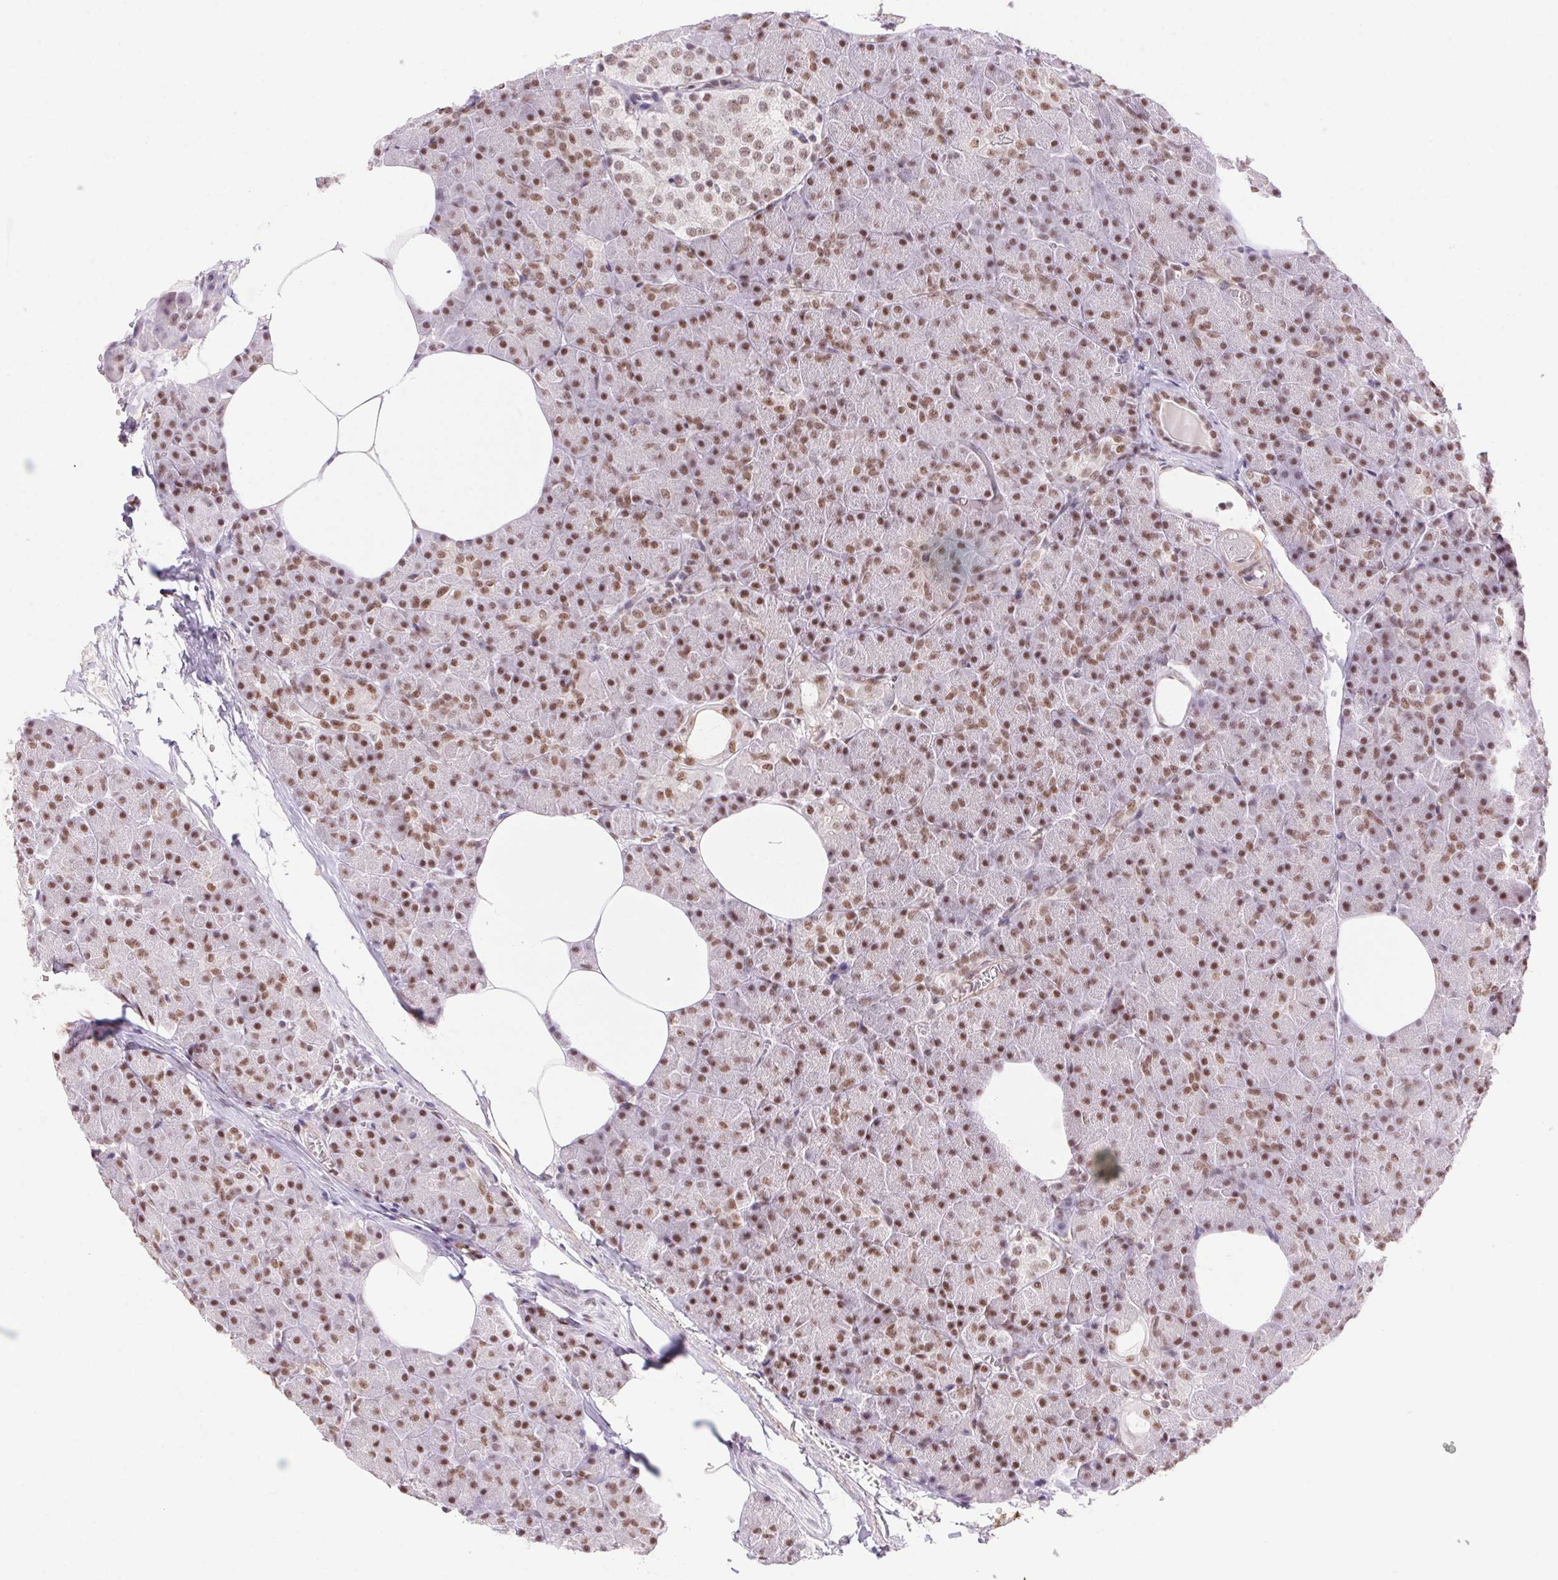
{"staining": {"intensity": "moderate", "quantity": ">75%", "location": "nuclear"}, "tissue": "pancreas", "cell_type": "Exocrine glandular cells", "image_type": "normal", "snomed": [{"axis": "morphology", "description": "Normal tissue, NOS"}, {"axis": "topography", "description": "Pancreas"}], "caption": "Immunohistochemistry (IHC) of unremarkable human pancreas demonstrates medium levels of moderate nuclear expression in approximately >75% of exocrine glandular cells.", "gene": "DDX17", "patient": {"sex": "female", "age": 45}}